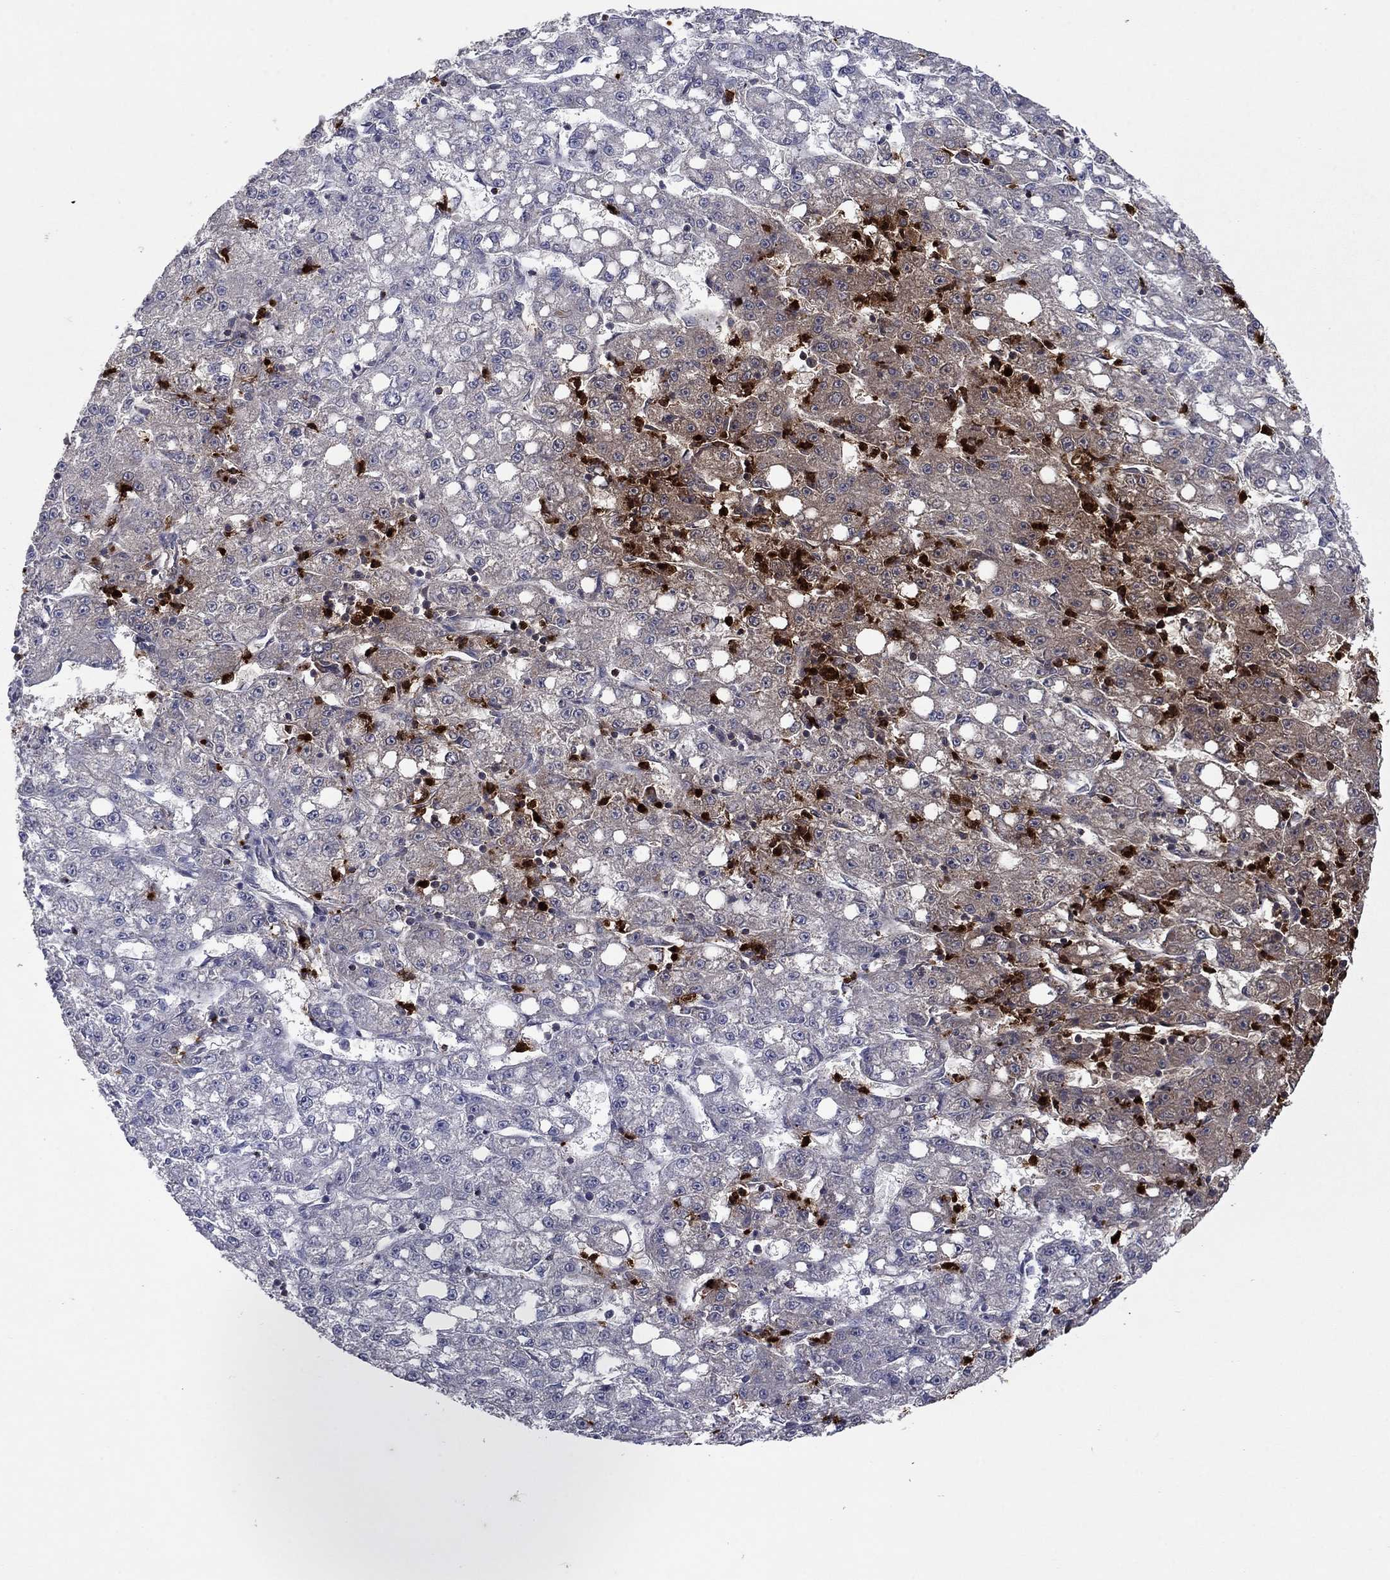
{"staining": {"intensity": "weak", "quantity": "25%-75%", "location": "cytoplasmic/membranous"}, "tissue": "liver cancer", "cell_type": "Tumor cells", "image_type": "cancer", "snomed": [{"axis": "morphology", "description": "Carcinoma, Hepatocellular, NOS"}, {"axis": "topography", "description": "Liver"}], "caption": "DAB immunohistochemical staining of liver hepatocellular carcinoma reveals weak cytoplasmic/membranous protein positivity in about 25%-75% of tumor cells. (DAB = brown stain, brightfield microscopy at high magnification).", "gene": "CCL5", "patient": {"sex": "female", "age": 65}}